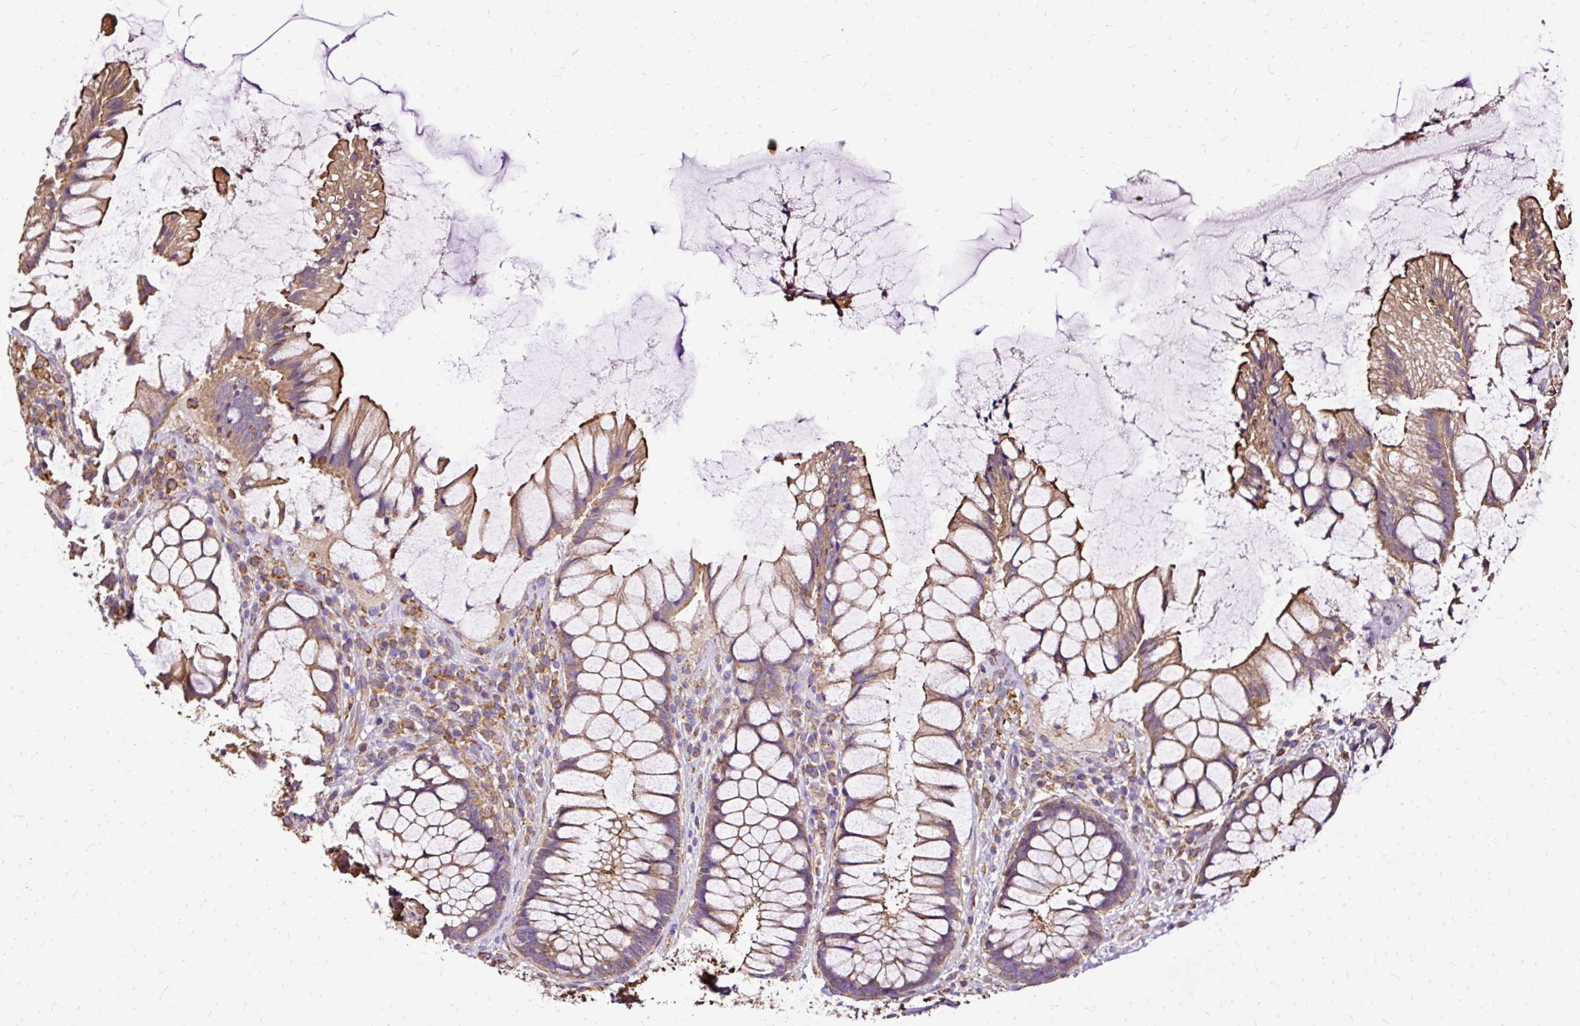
{"staining": {"intensity": "moderate", "quantity": ">75%", "location": "cytoplasmic/membranous"}, "tissue": "rectum", "cell_type": "Glandular cells", "image_type": "normal", "snomed": [{"axis": "morphology", "description": "Normal tissue, NOS"}, {"axis": "topography", "description": "Rectum"}], "caption": "Glandular cells show medium levels of moderate cytoplasmic/membranous positivity in approximately >75% of cells in normal human rectum. Immunohistochemistry (ihc) stains the protein in brown and the nuclei are stained blue.", "gene": "KLHL11", "patient": {"sex": "female", "age": 58}}